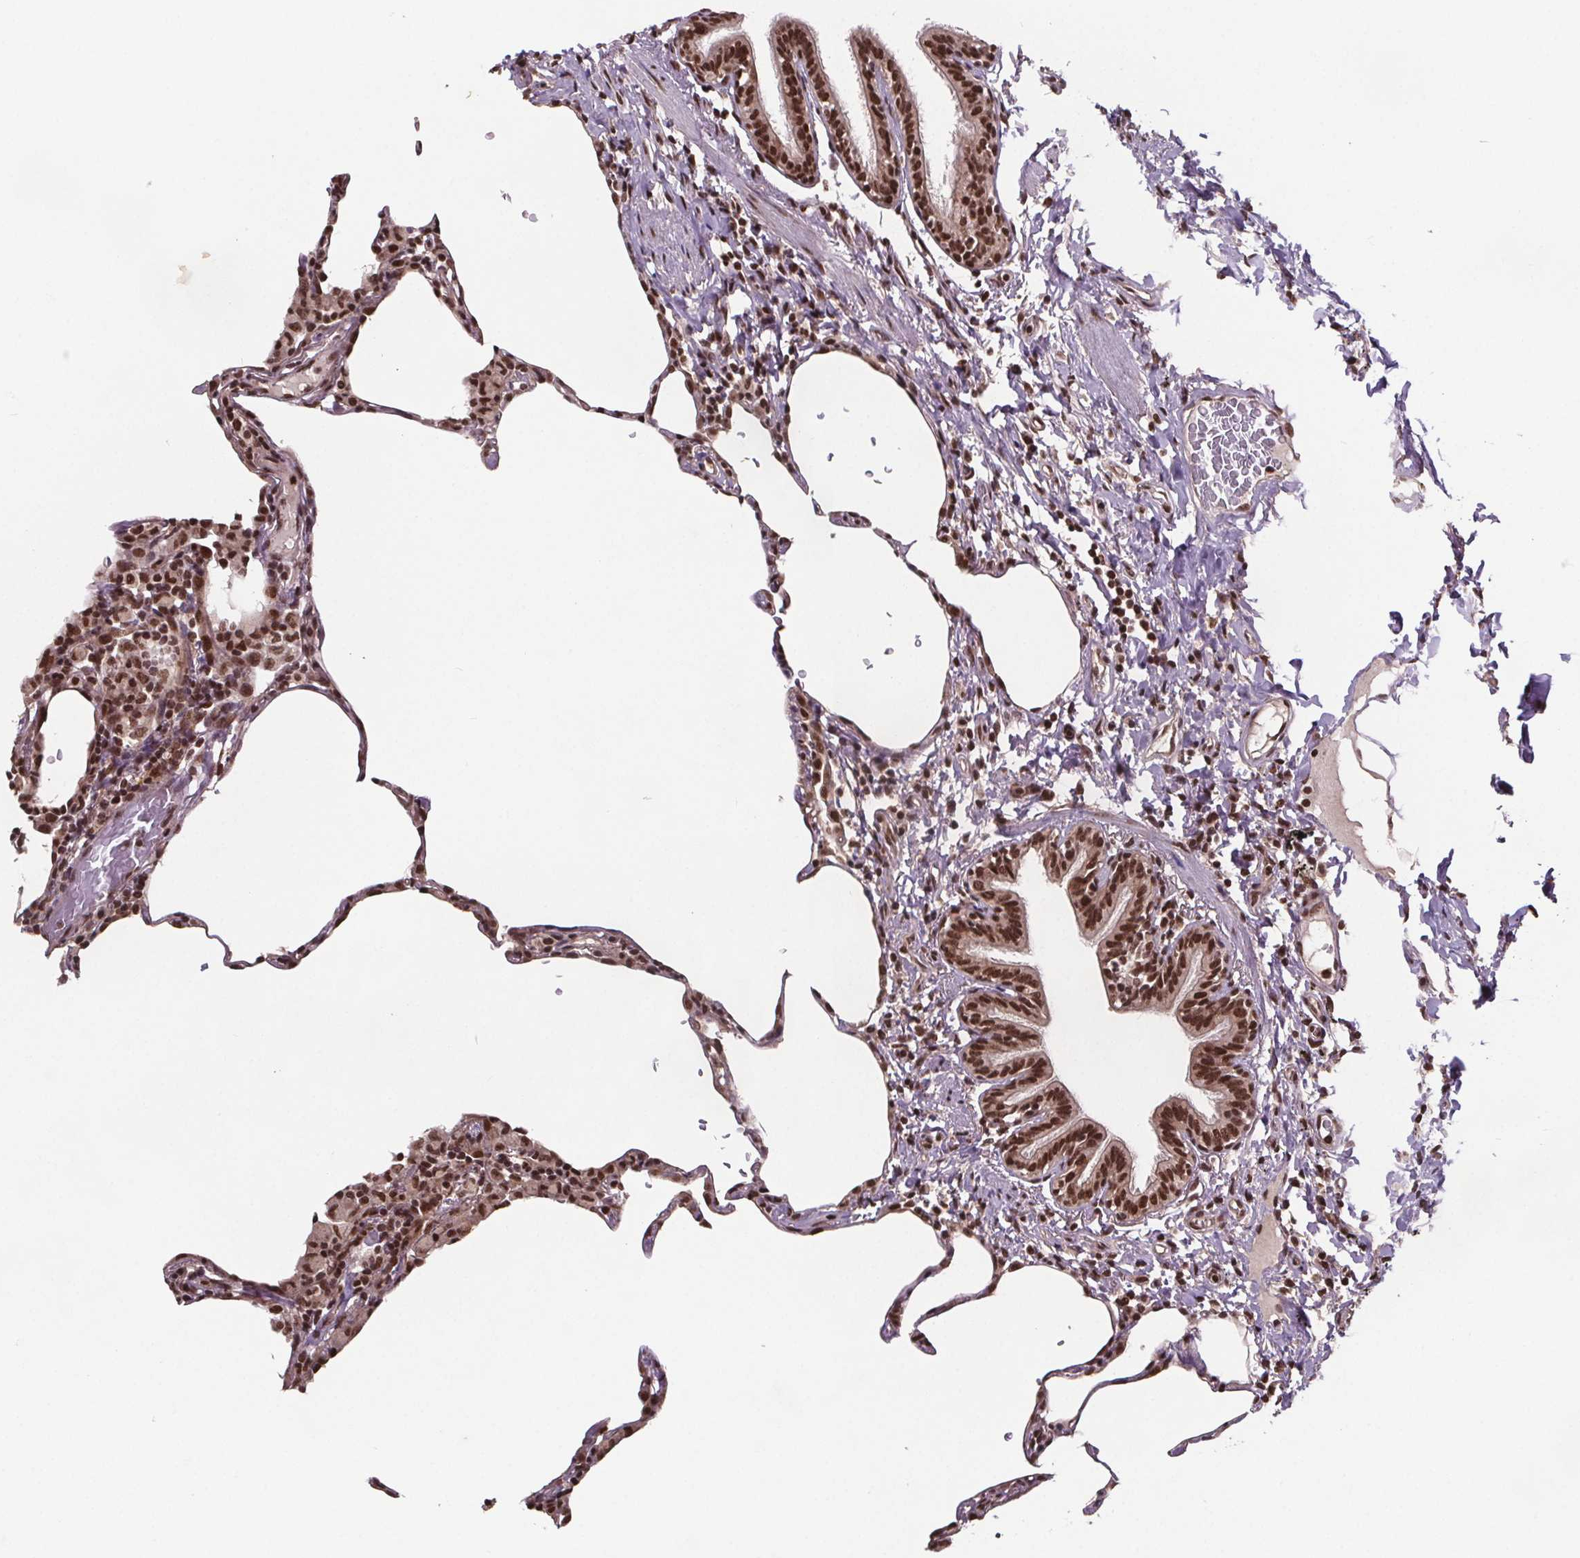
{"staining": {"intensity": "moderate", "quantity": ">75%", "location": "nuclear"}, "tissue": "lung", "cell_type": "Alveolar cells", "image_type": "normal", "snomed": [{"axis": "morphology", "description": "Normal tissue, NOS"}, {"axis": "topography", "description": "Lung"}], "caption": "This histopathology image shows immunohistochemistry (IHC) staining of benign human lung, with medium moderate nuclear expression in approximately >75% of alveolar cells.", "gene": "JARID2", "patient": {"sex": "female", "age": 57}}